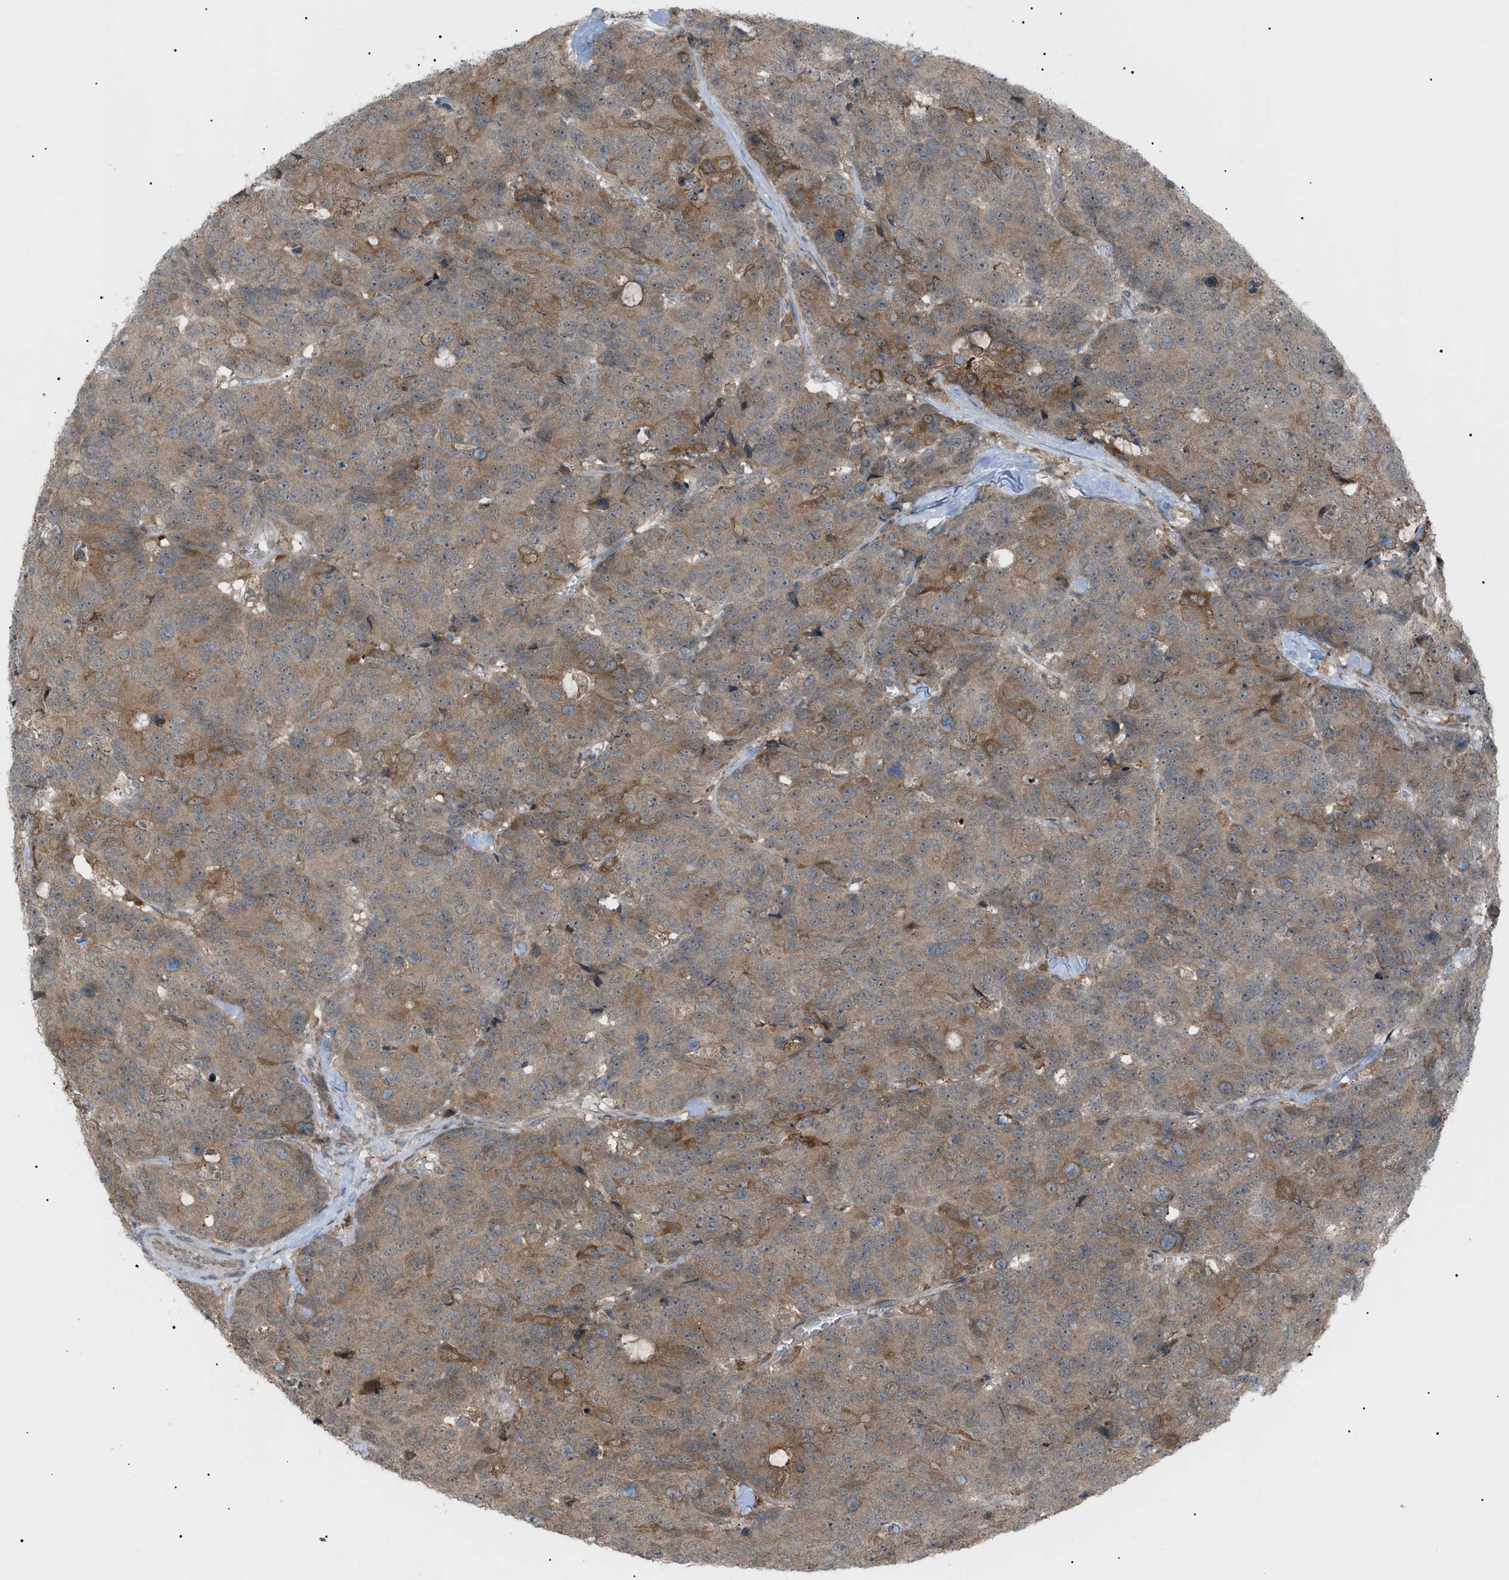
{"staining": {"intensity": "moderate", "quantity": ">75%", "location": "cytoplasmic/membranous"}, "tissue": "colorectal cancer", "cell_type": "Tumor cells", "image_type": "cancer", "snomed": [{"axis": "morphology", "description": "Adenocarcinoma, NOS"}, {"axis": "topography", "description": "Colon"}], "caption": "This histopathology image reveals immunohistochemistry staining of adenocarcinoma (colorectal), with medium moderate cytoplasmic/membranous expression in about >75% of tumor cells.", "gene": "LPIN2", "patient": {"sex": "female", "age": 86}}